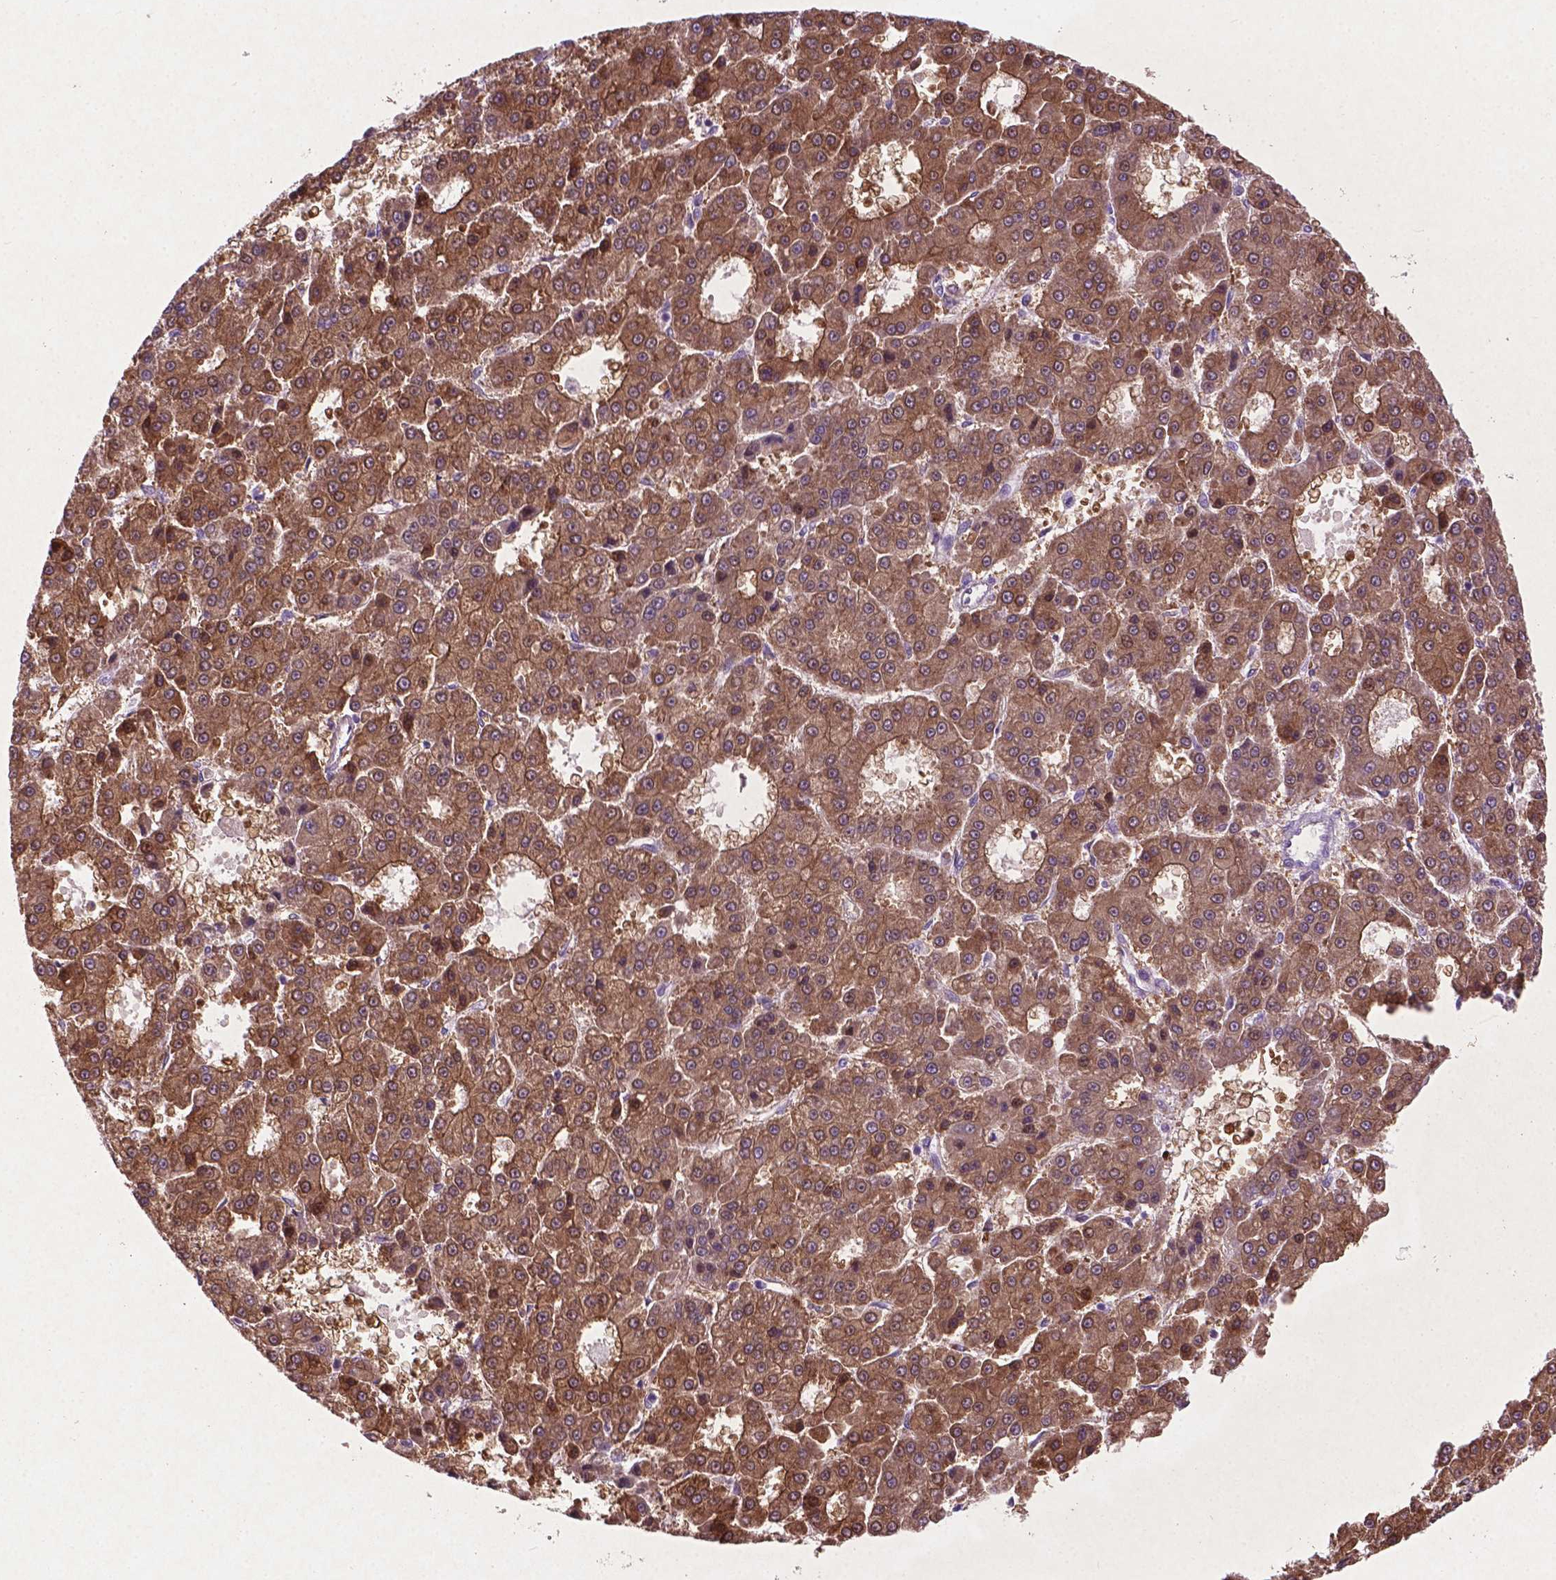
{"staining": {"intensity": "moderate", "quantity": ">75%", "location": "cytoplasmic/membranous"}, "tissue": "liver cancer", "cell_type": "Tumor cells", "image_type": "cancer", "snomed": [{"axis": "morphology", "description": "Carcinoma, Hepatocellular, NOS"}, {"axis": "topography", "description": "Liver"}], "caption": "Liver cancer was stained to show a protein in brown. There is medium levels of moderate cytoplasmic/membranous positivity in about >75% of tumor cells. The staining is performed using DAB brown chromogen to label protein expression. The nuclei are counter-stained blue using hematoxylin.", "gene": "ATG4D", "patient": {"sex": "male", "age": 70}}